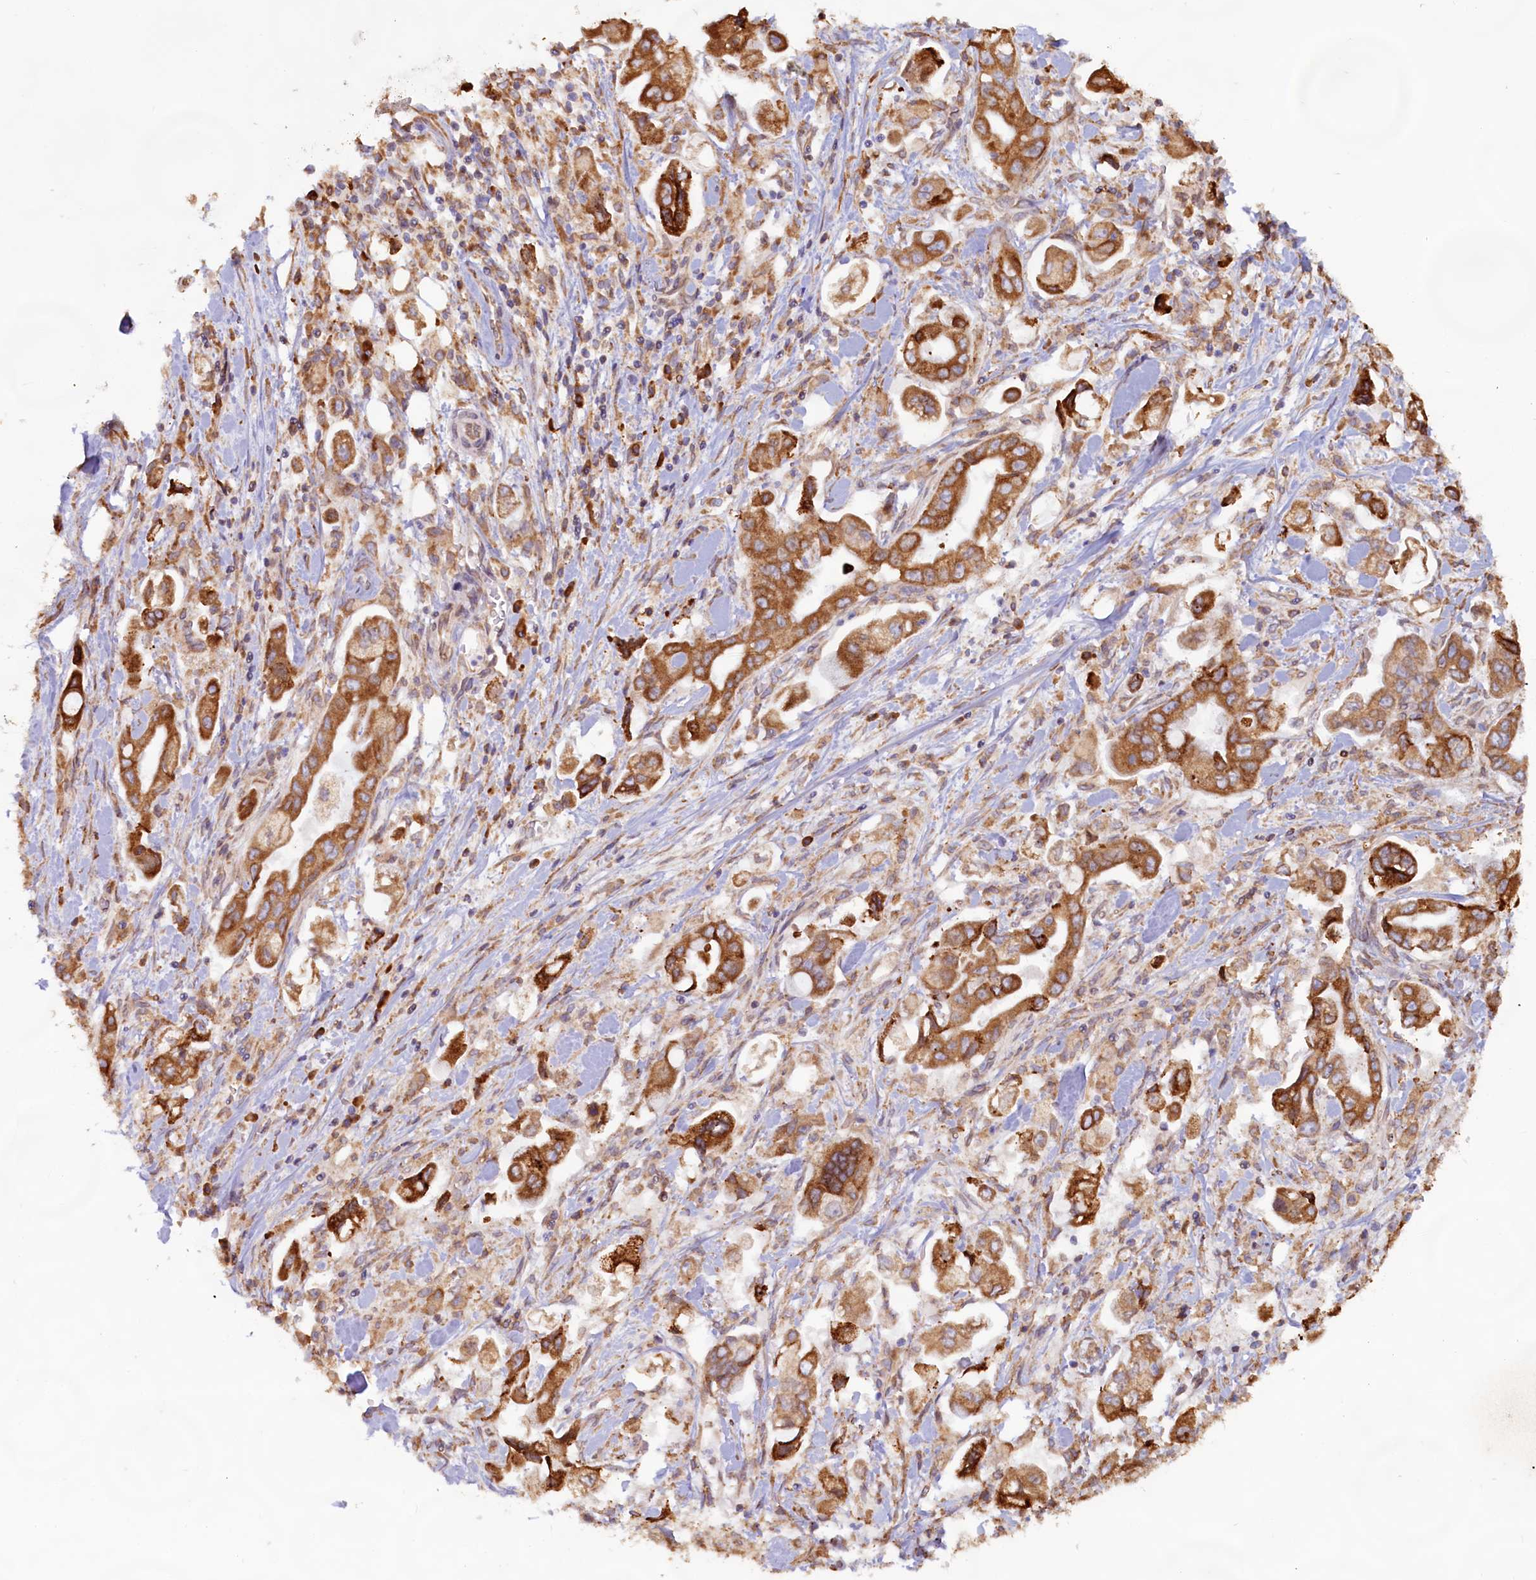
{"staining": {"intensity": "strong", "quantity": ">75%", "location": "cytoplasmic/membranous"}, "tissue": "stomach cancer", "cell_type": "Tumor cells", "image_type": "cancer", "snomed": [{"axis": "morphology", "description": "Adenocarcinoma, NOS"}, {"axis": "topography", "description": "Stomach"}], "caption": "Protein staining by IHC displays strong cytoplasmic/membranous expression in about >75% of tumor cells in stomach cancer (adenocarcinoma). (brown staining indicates protein expression, while blue staining denotes nuclei).", "gene": "TBC1D19", "patient": {"sex": "male", "age": 62}}